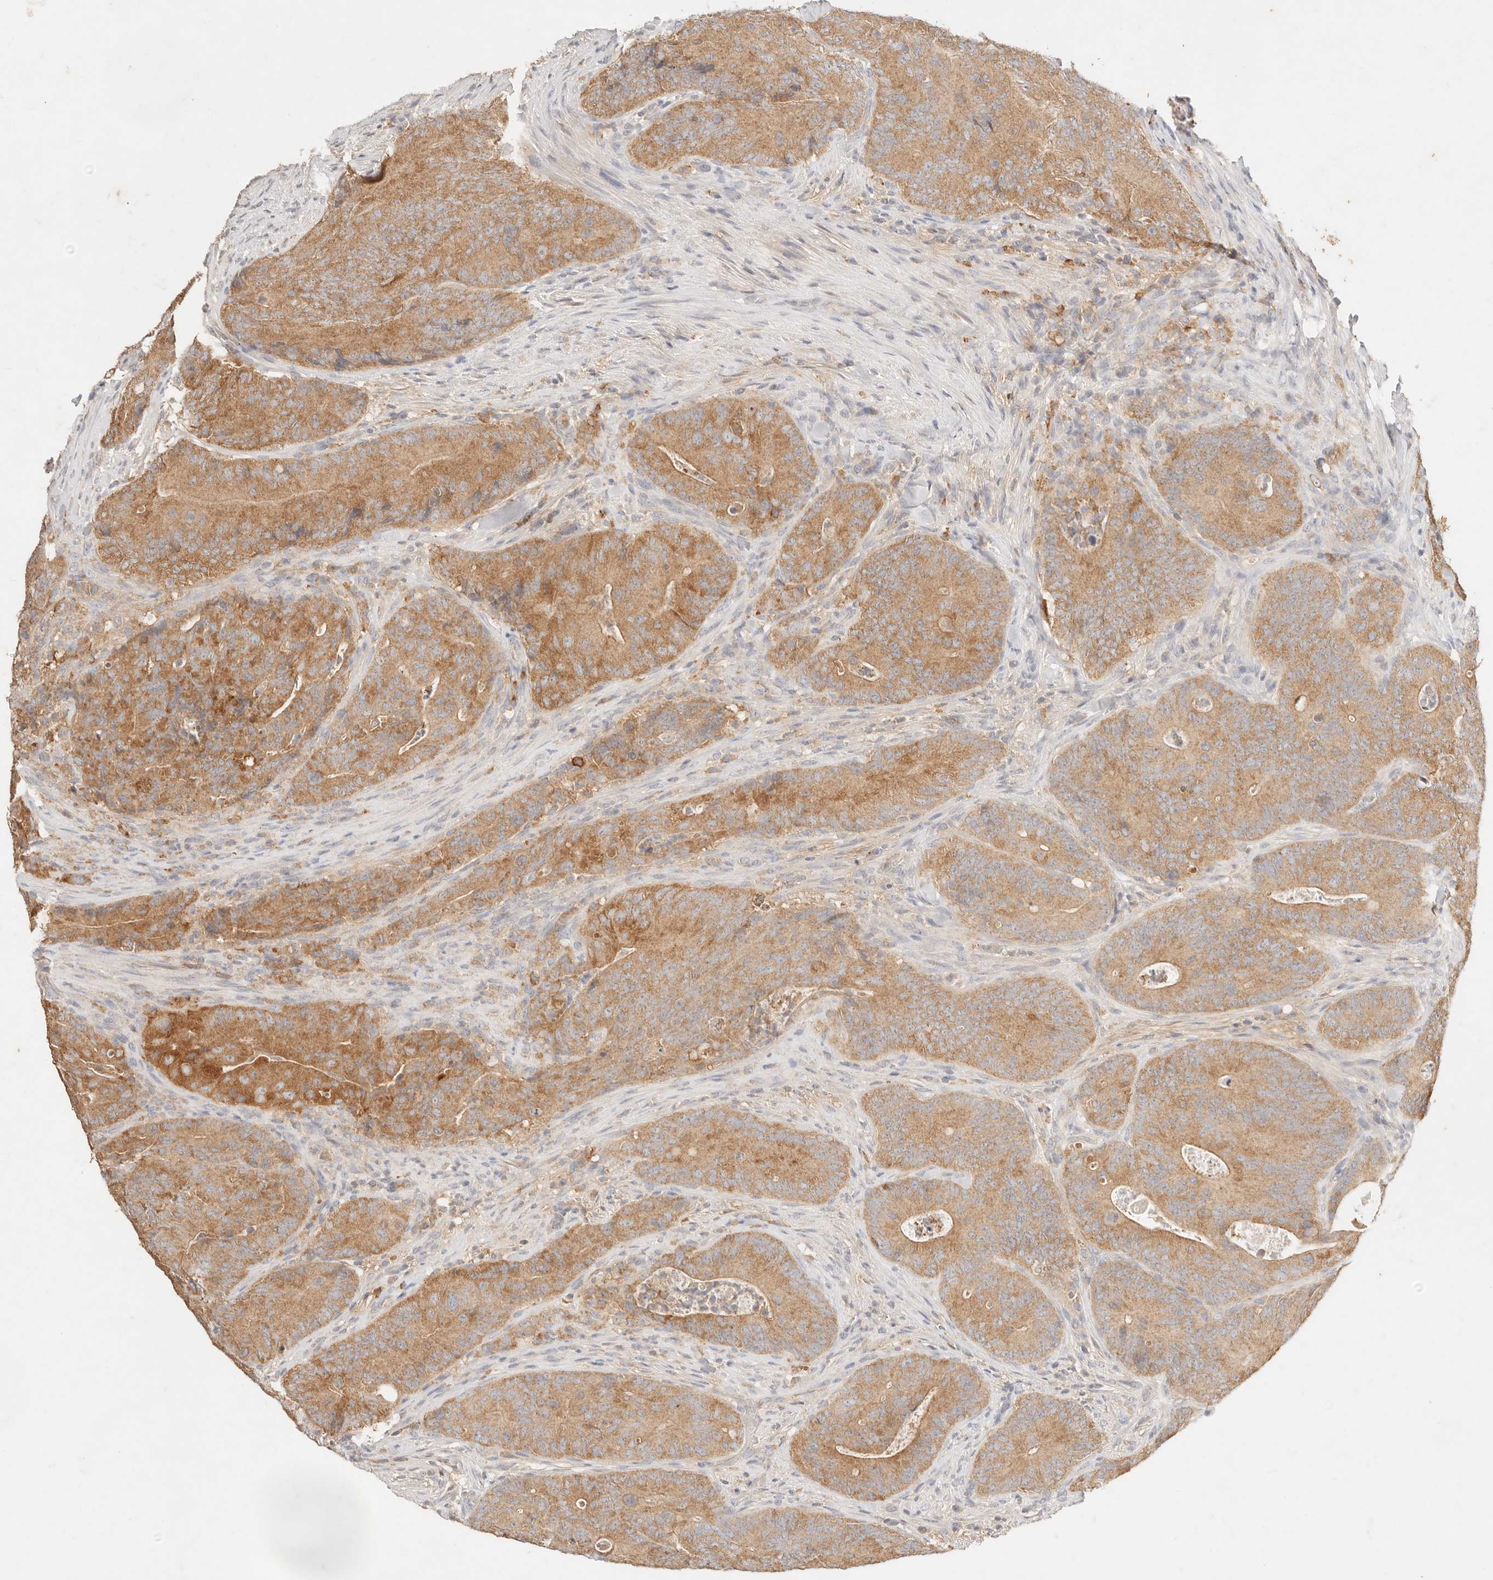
{"staining": {"intensity": "moderate", "quantity": ">75%", "location": "cytoplasmic/membranous"}, "tissue": "colorectal cancer", "cell_type": "Tumor cells", "image_type": "cancer", "snomed": [{"axis": "morphology", "description": "Normal tissue, NOS"}, {"axis": "topography", "description": "Colon"}], "caption": "The histopathology image reveals a brown stain indicating the presence of a protein in the cytoplasmic/membranous of tumor cells in colorectal cancer.", "gene": "HK2", "patient": {"sex": "female", "age": 82}}